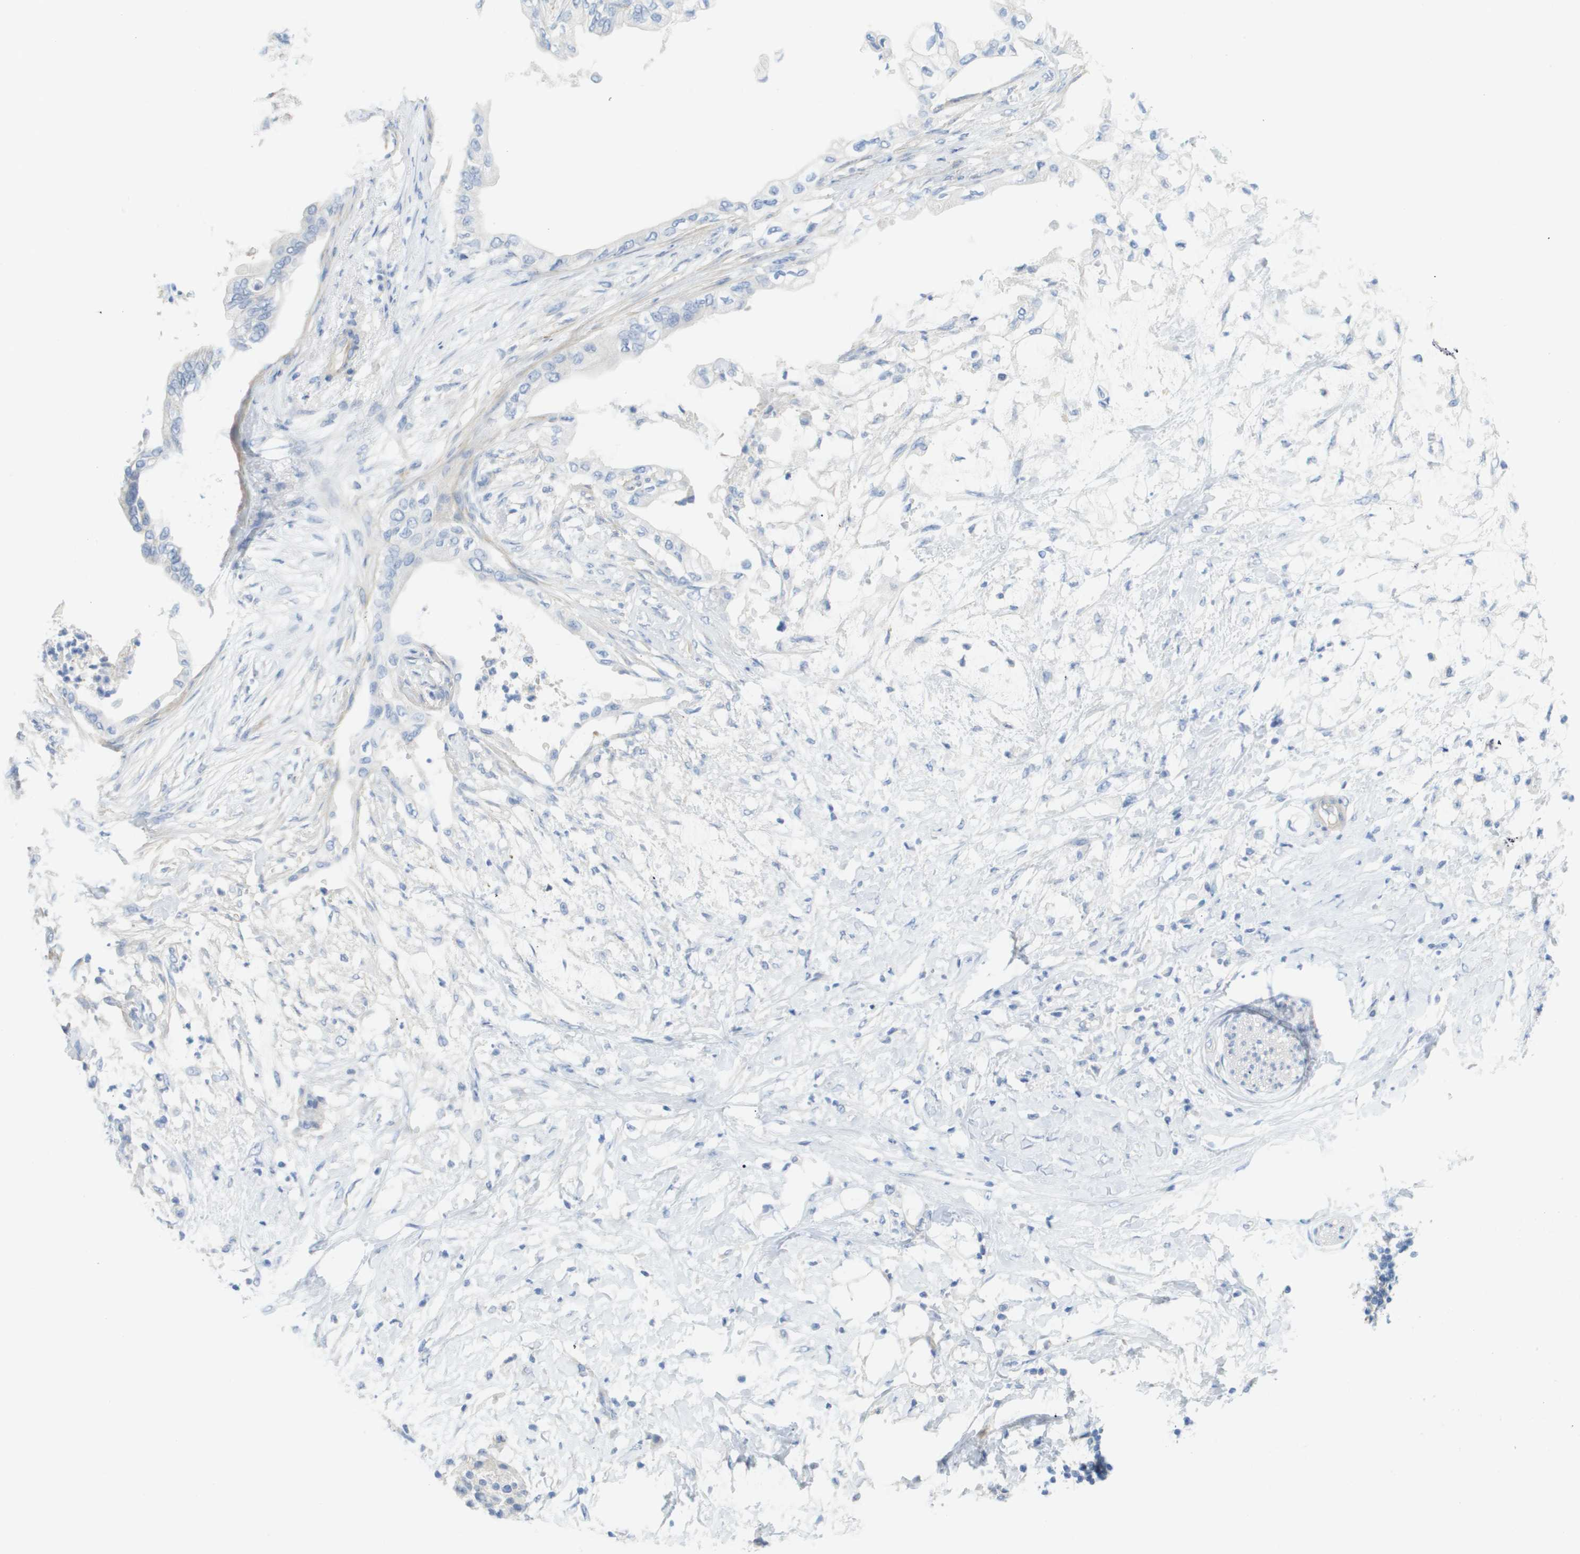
{"staining": {"intensity": "negative", "quantity": "none", "location": "none"}, "tissue": "pancreatic cancer", "cell_type": "Tumor cells", "image_type": "cancer", "snomed": [{"axis": "morphology", "description": "Normal tissue, NOS"}, {"axis": "morphology", "description": "Adenocarcinoma, NOS"}, {"axis": "topography", "description": "Pancreas"}, {"axis": "topography", "description": "Duodenum"}], "caption": "This photomicrograph is of pancreatic cancer (adenocarcinoma) stained with IHC to label a protein in brown with the nuclei are counter-stained blue. There is no staining in tumor cells.", "gene": "MYL3", "patient": {"sex": "female", "age": 60}}